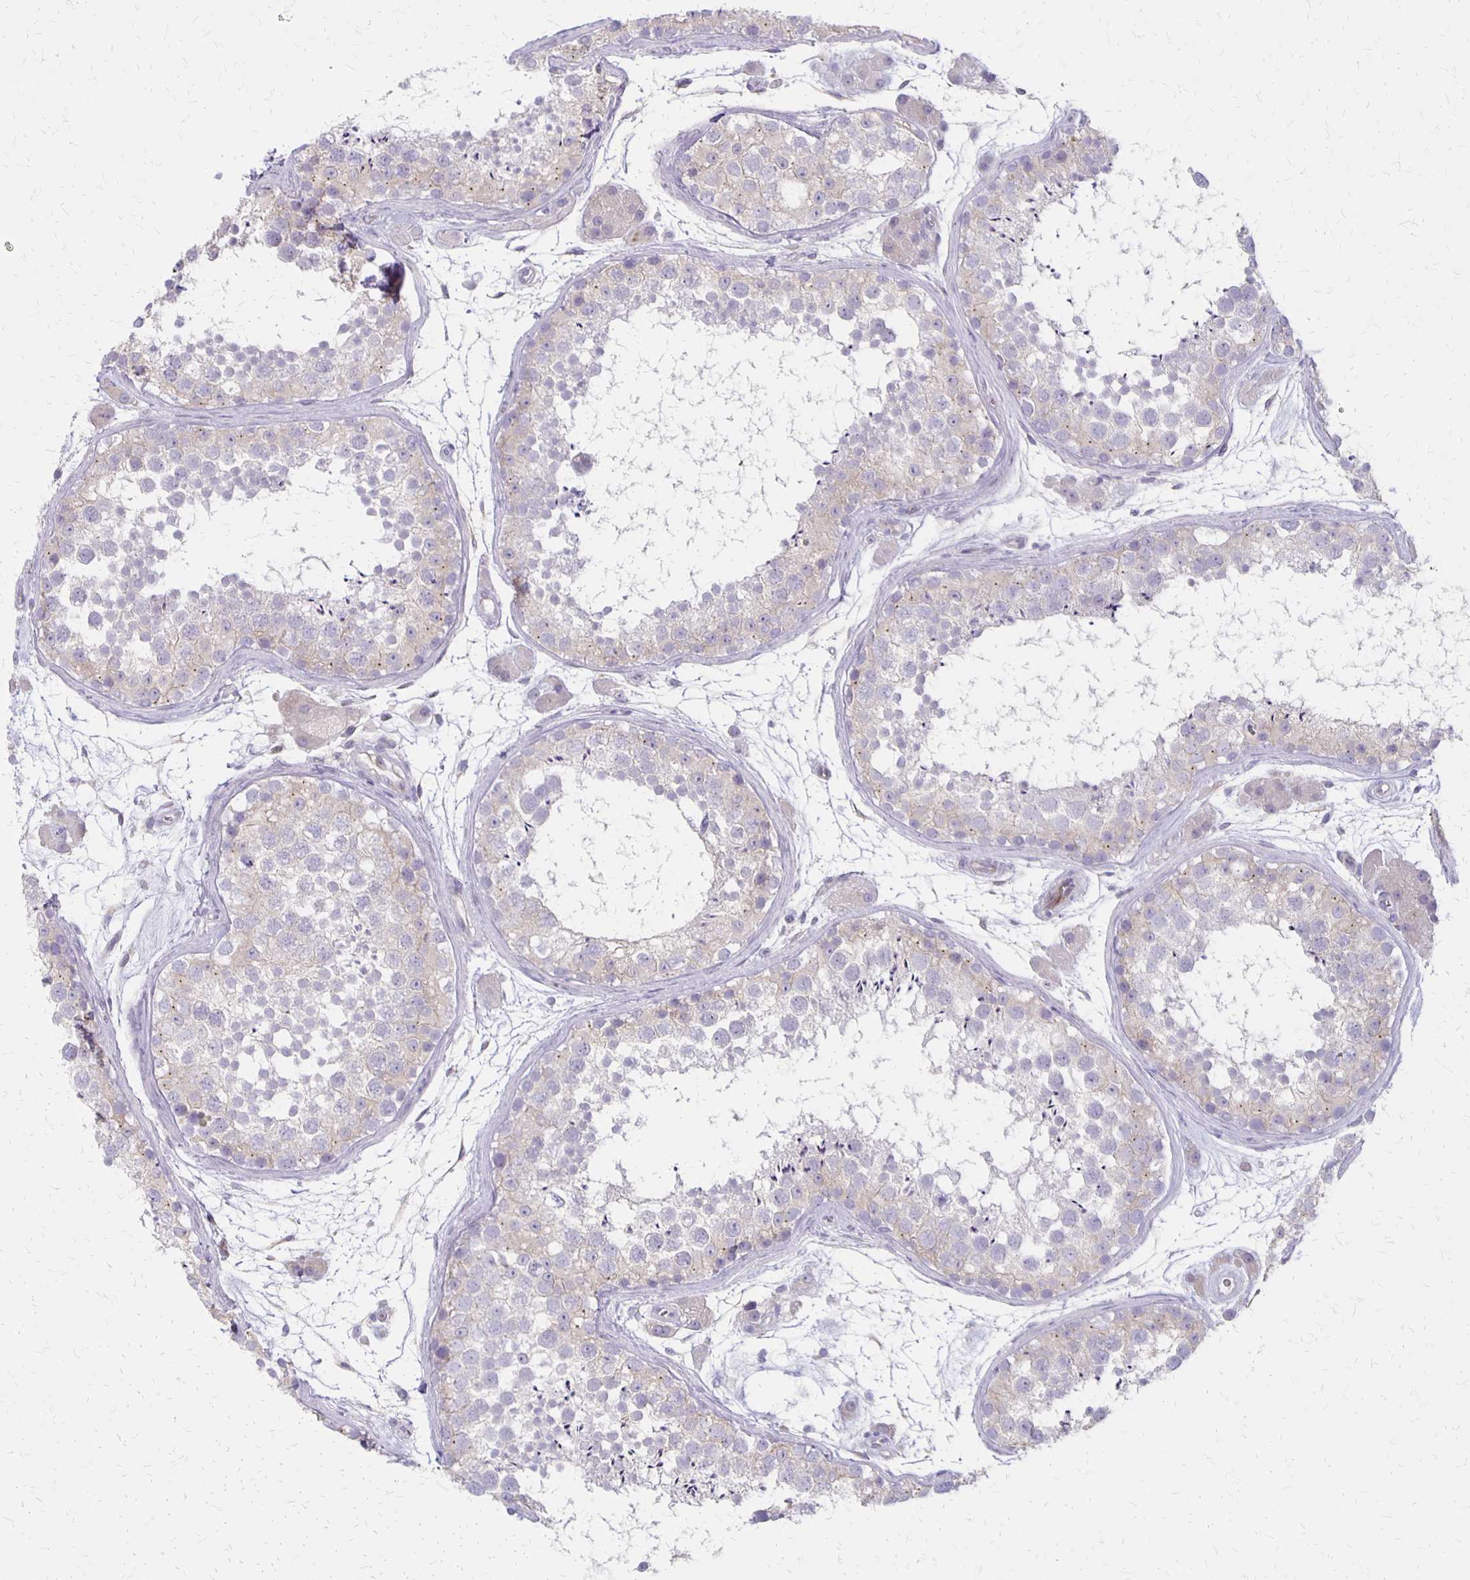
{"staining": {"intensity": "weak", "quantity": "<25%", "location": "cytoplasmic/membranous"}, "tissue": "testis", "cell_type": "Cells in seminiferous ducts", "image_type": "normal", "snomed": [{"axis": "morphology", "description": "Normal tissue, NOS"}, {"axis": "topography", "description": "Testis"}], "caption": "Immunohistochemistry (IHC) photomicrograph of unremarkable testis stained for a protein (brown), which displays no staining in cells in seminiferous ducts. (DAB (3,3'-diaminobenzidine) IHC visualized using brightfield microscopy, high magnification).", "gene": "HOMER1", "patient": {"sex": "male", "age": 41}}